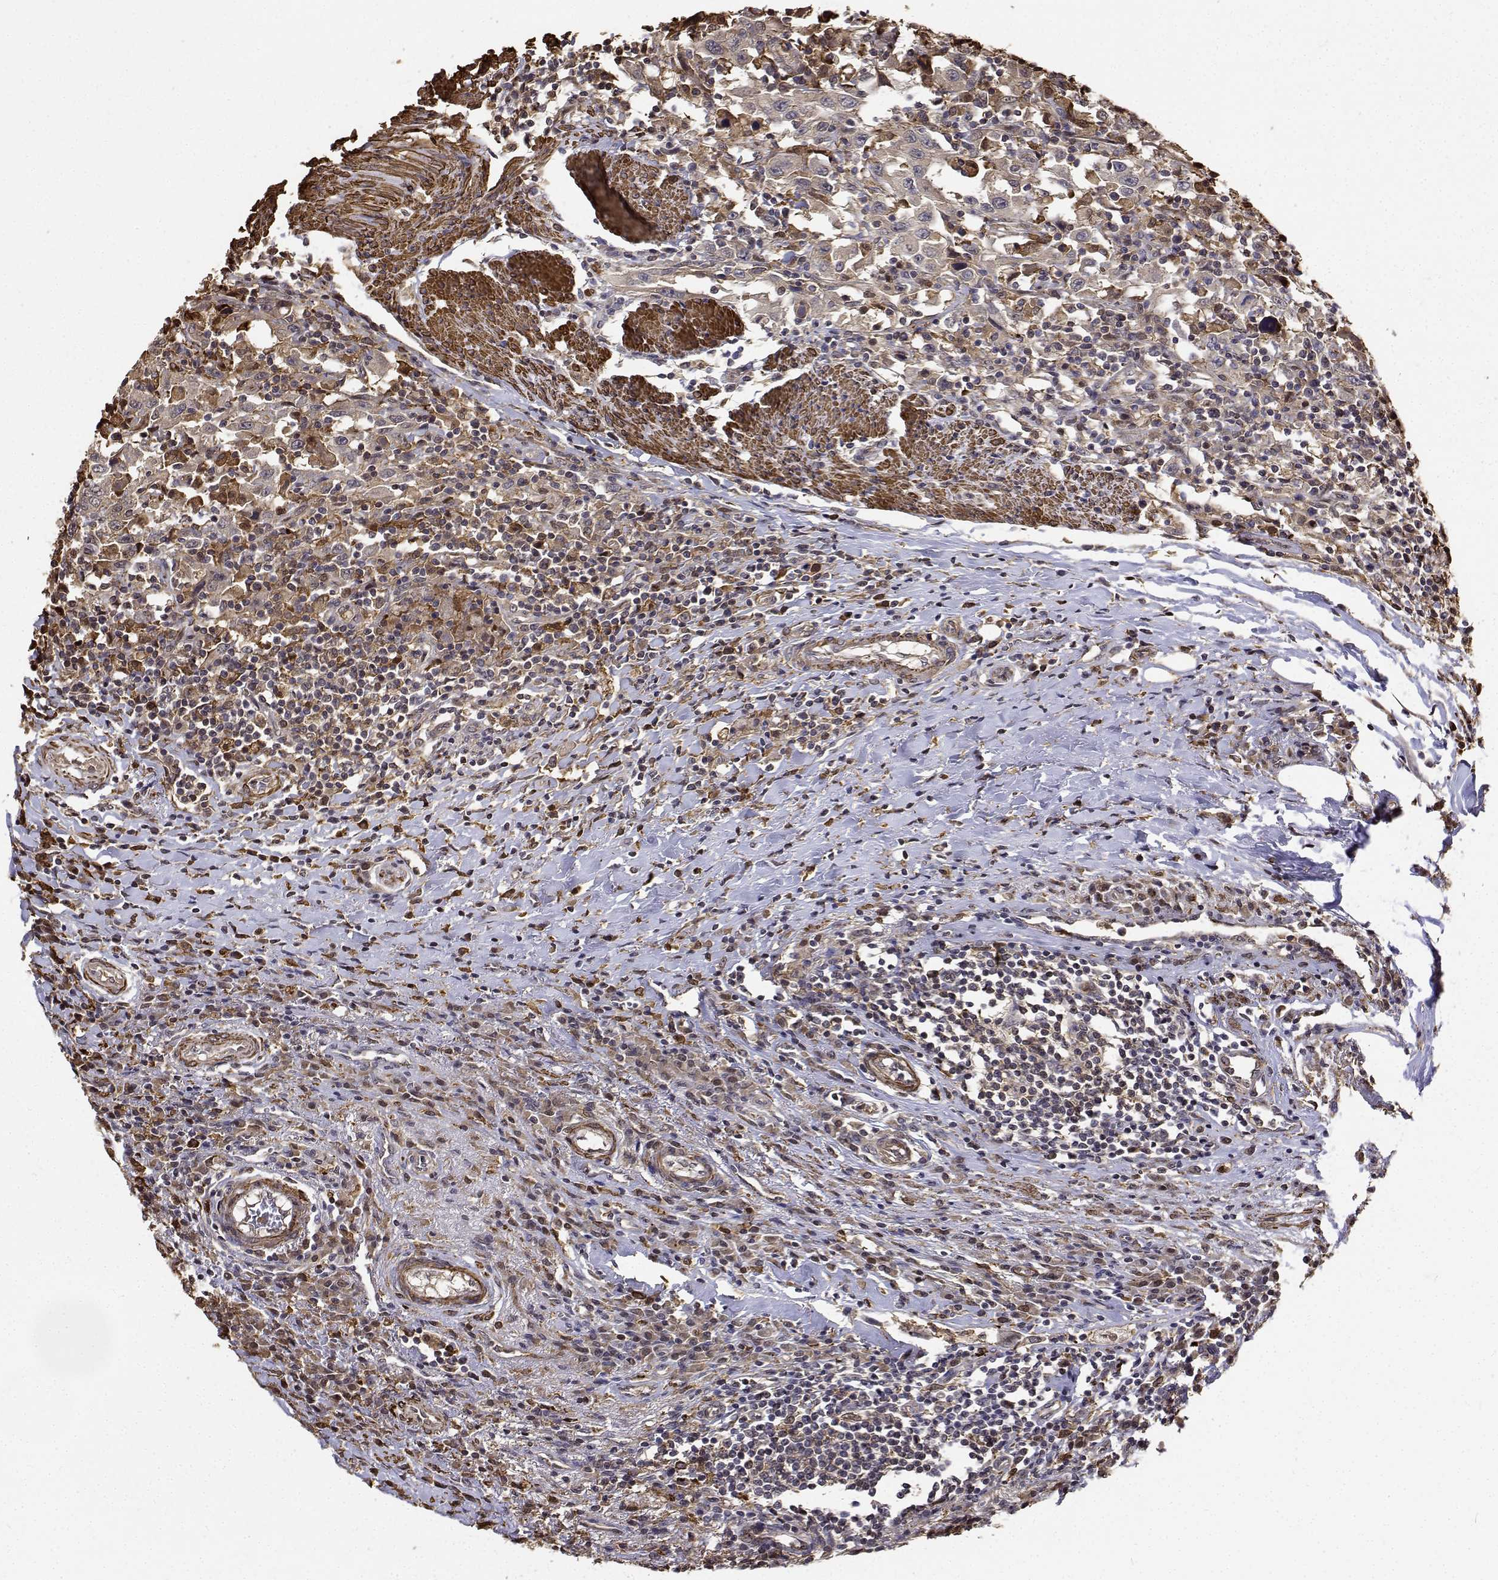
{"staining": {"intensity": "negative", "quantity": "none", "location": "none"}, "tissue": "urothelial cancer", "cell_type": "Tumor cells", "image_type": "cancer", "snomed": [{"axis": "morphology", "description": "Urothelial carcinoma, High grade"}, {"axis": "topography", "description": "Urinary bladder"}], "caption": "A micrograph of high-grade urothelial carcinoma stained for a protein reveals no brown staining in tumor cells.", "gene": "PCID2", "patient": {"sex": "male", "age": 61}}